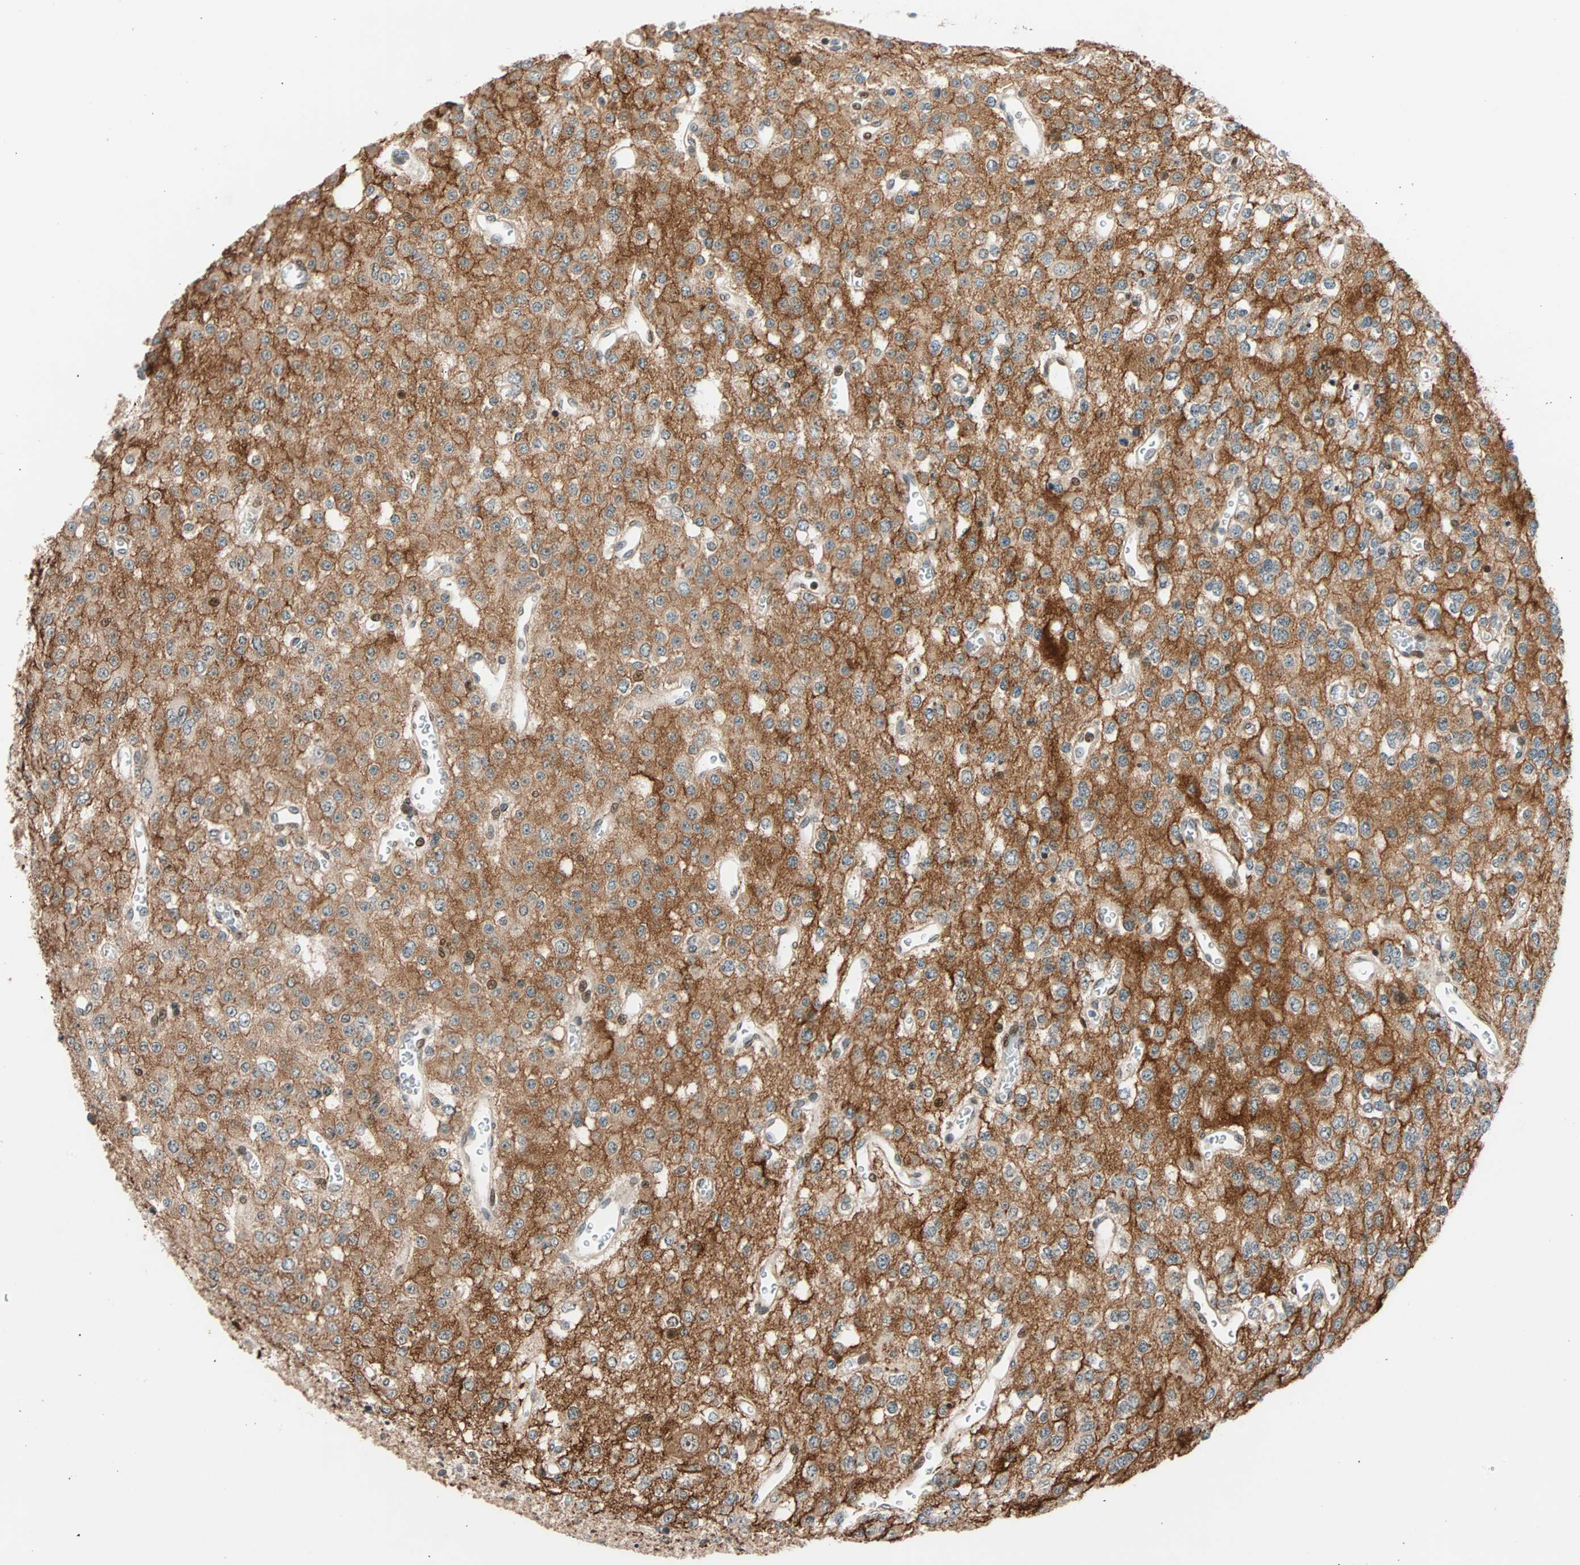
{"staining": {"intensity": "moderate", "quantity": ">75%", "location": "cytoplasmic/membranous"}, "tissue": "glioma", "cell_type": "Tumor cells", "image_type": "cancer", "snomed": [{"axis": "morphology", "description": "Glioma, malignant, Low grade"}, {"axis": "topography", "description": "Brain"}], "caption": "Immunohistochemical staining of low-grade glioma (malignant) reveals medium levels of moderate cytoplasmic/membranous protein staining in about >75% of tumor cells. The staining was performed using DAB to visualize the protein expression in brown, while the nuclei were stained in blue with hematoxylin (Magnification: 20x).", "gene": "HECW1", "patient": {"sex": "male", "age": 38}}